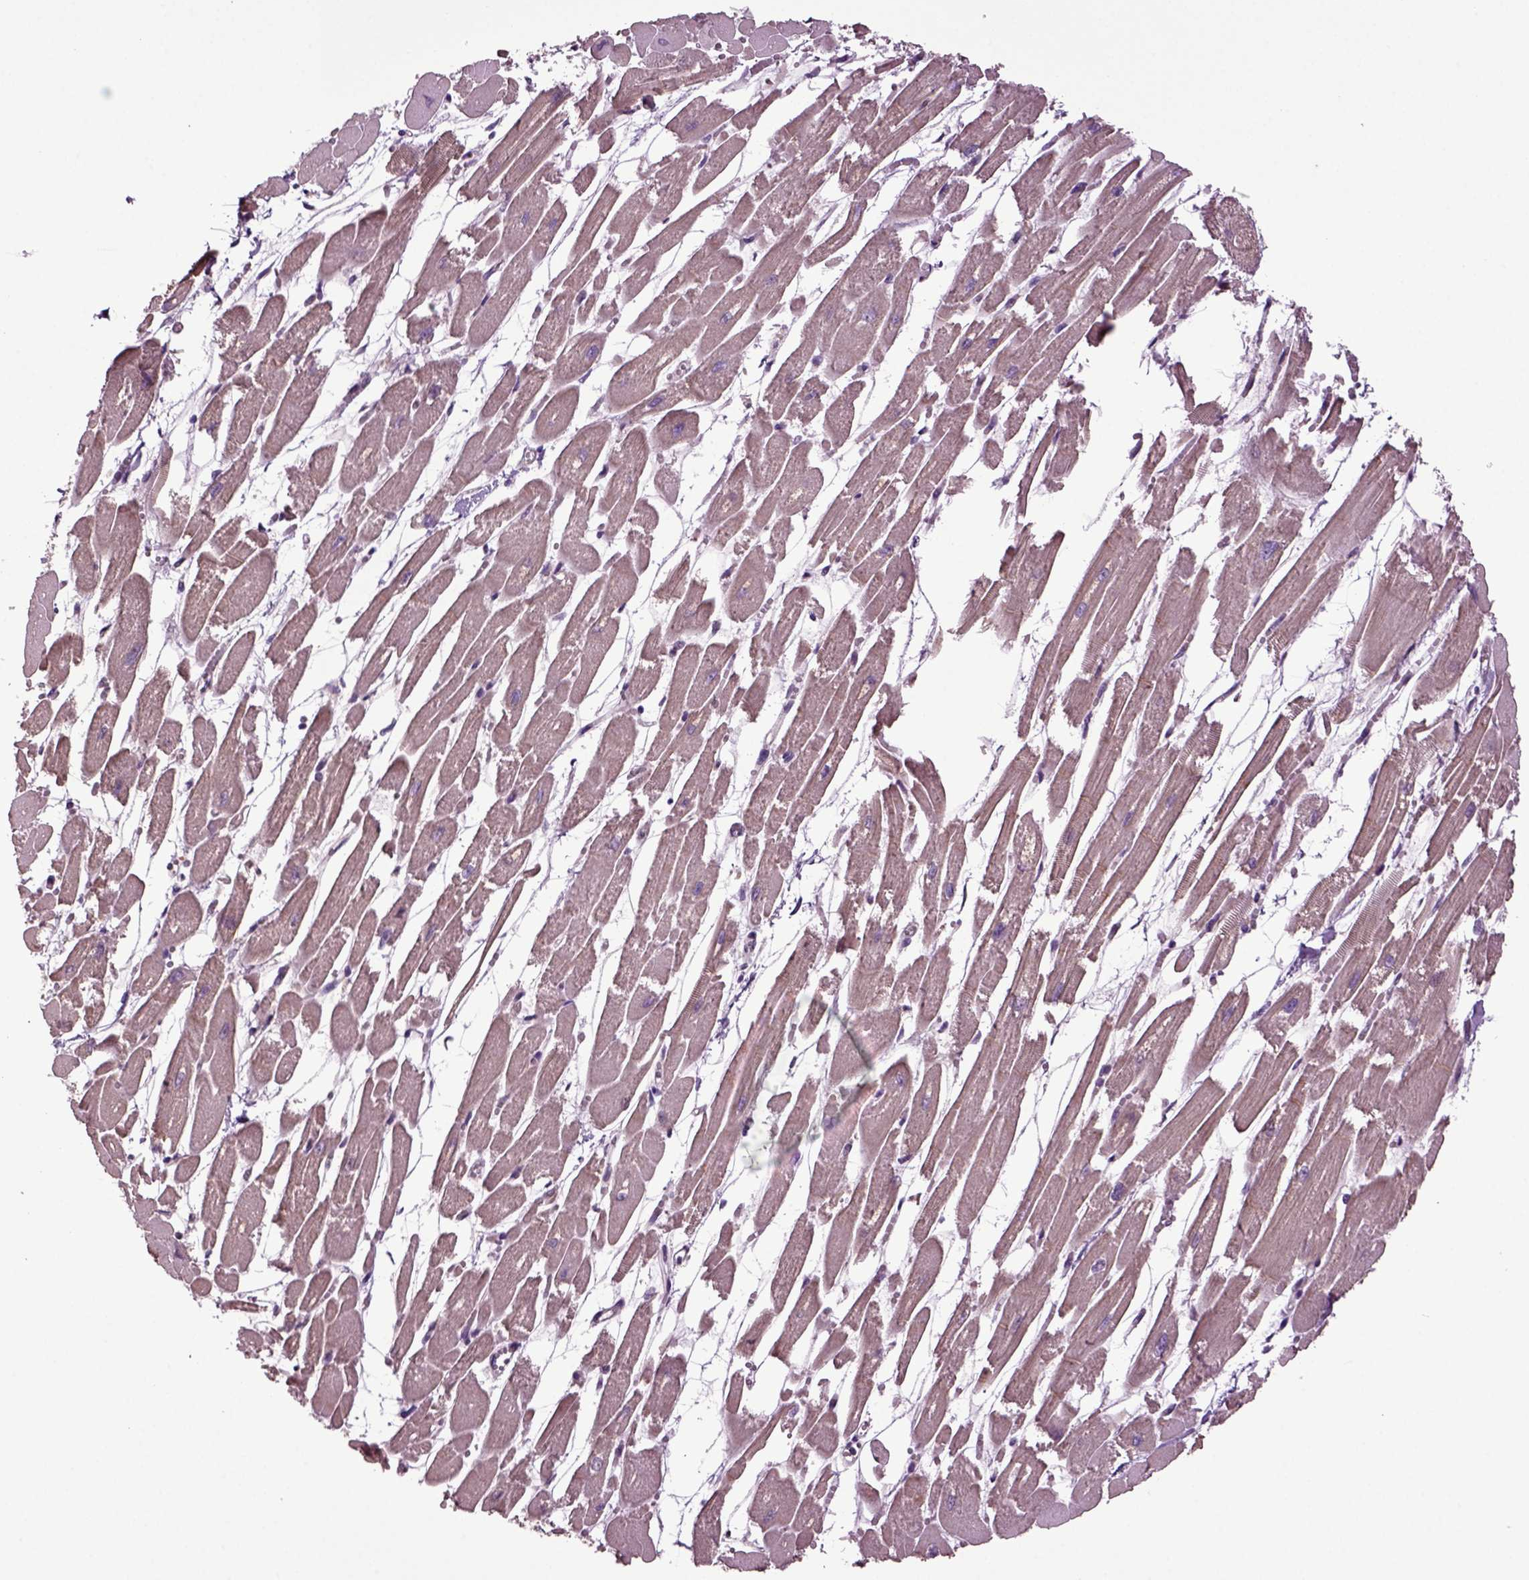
{"staining": {"intensity": "negative", "quantity": "none", "location": "none"}, "tissue": "heart muscle", "cell_type": "Cardiomyocytes", "image_type": "normal", "snomed": [{"axis": "morphology", "description": "Normal tissue, NOS"}, {"axis": "topography", "description": "Heart"}], "caption": "Immunohistochemistry photomicrograph of normal heart muscle stained for a protein (brown), which reveals no staining in cardiomyocytes.", "gene": "HAGHL", "patient": {"sex": "female", "age": 52}}